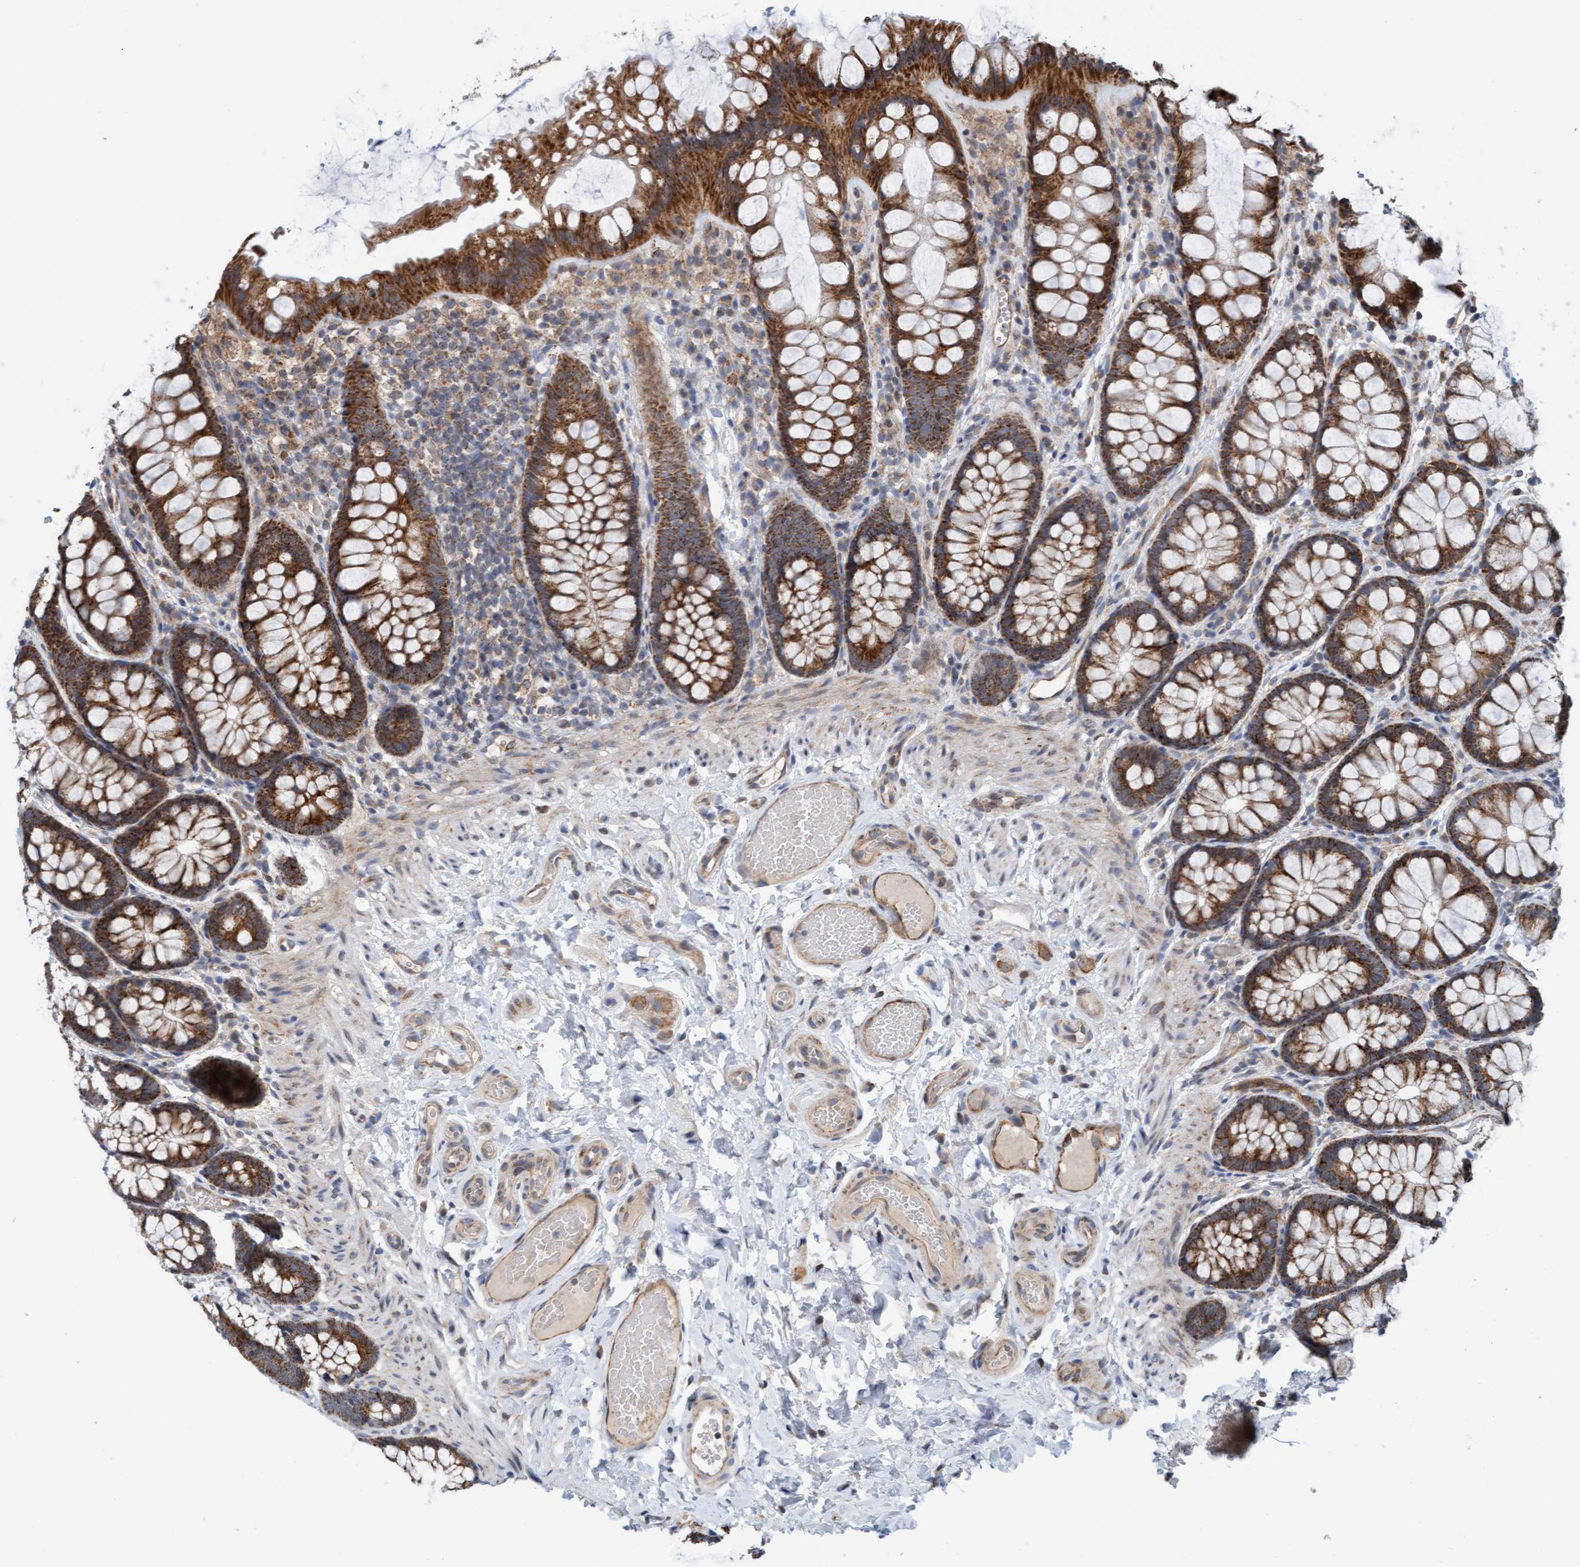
{"staining": {"intensity": "moderate", "quantity": ">75%", "location": "cytoplasmic/membranous"}, "tissue": "colon", "cell_type": "Endothelial cells", "image_type": "normal", "snomed": [{"axis": "morphology", "description": "Normal tissue, NOS"}, {"axis": "topography", "description": "Colon"}], "caption": "Colon stained with immunohistochemistry shows moderate cytoplasmic/membranous positivity in about >75% of endothelial cells.", "gene": "ZNF566", "patient": {"sex": "male", "age": 47}}